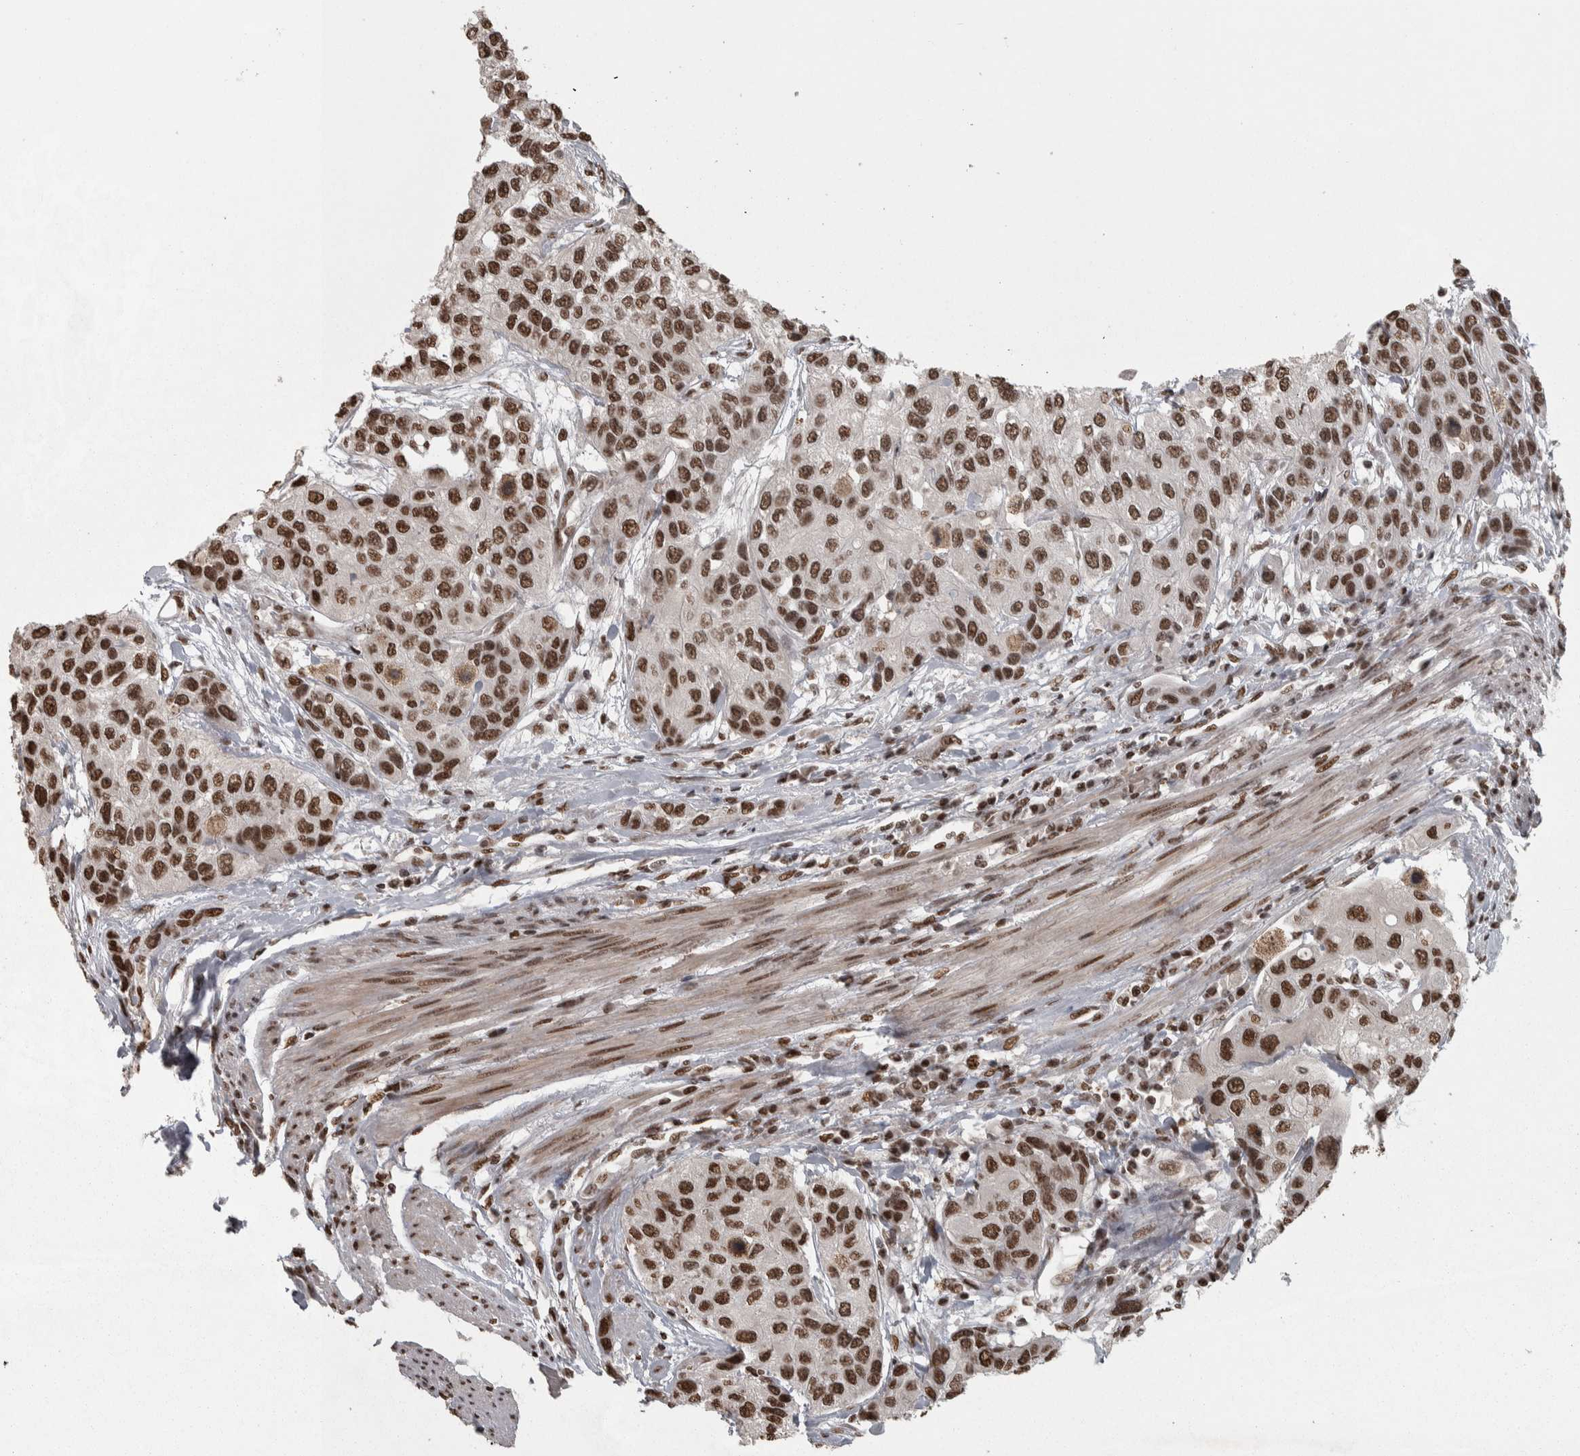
{"staining": {"intensity": "strong", "quantity": ">75%", "location": "nuclear"}, "tissue": "urothelial cancer", "cell_type": "Tumor cells", "image_type": "cancer", "snomed": [{"axis": "morphology", "description": "Urothelial carcinoma, High grade"}, {"axis": "topography", "description": "Urinary bladder"}], "caption": "Urothelial cancer tissue reveals strong nuclear expression in about >75% of tumor cells", "gene": "ZFHX4", "patient": {"sex": "female", "age": 56}}